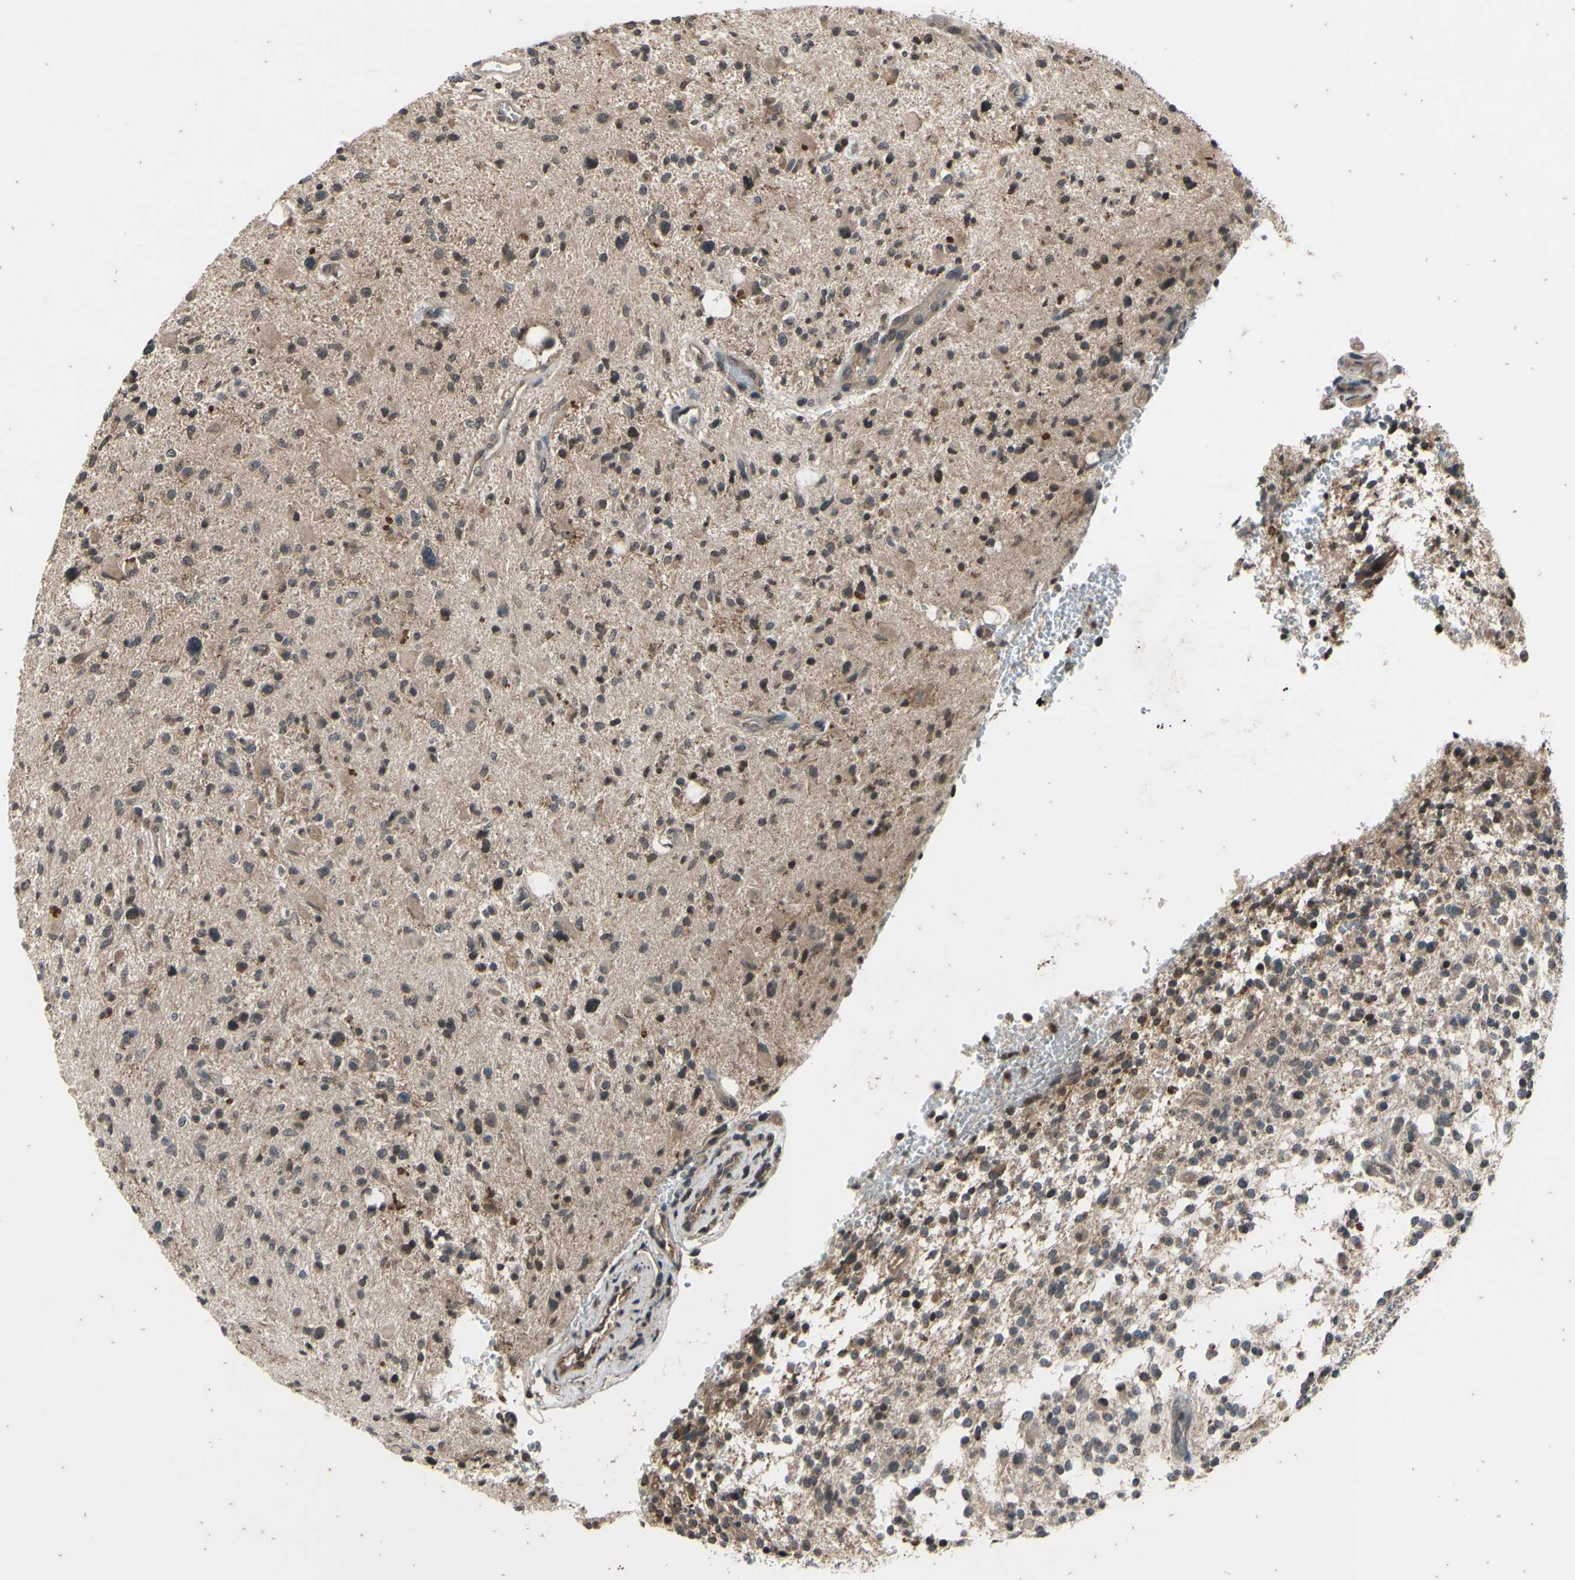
{"staining": {"intensity": "weak", "quantity": "25%-75%", "location": "cytoplasmic/membranous"}, "tissue": "glioma", "cell_type": "Tumor cells", "image_type": "cancer", "snomed": [{"axis": "morphology", "description": "Glioma, malignant, High grade"}, {"axis": "topography", "description": "Brain"}], "caption": "Approximately 25%-75% of tumor cells in malignant glioma (high-grade) reveal weak cytoplasmic/membranous protein positivity as visualized by brown immunohistochemical staining.", "gene": "MBTPS2", "patient": {"sex": "male", "age": 48}}